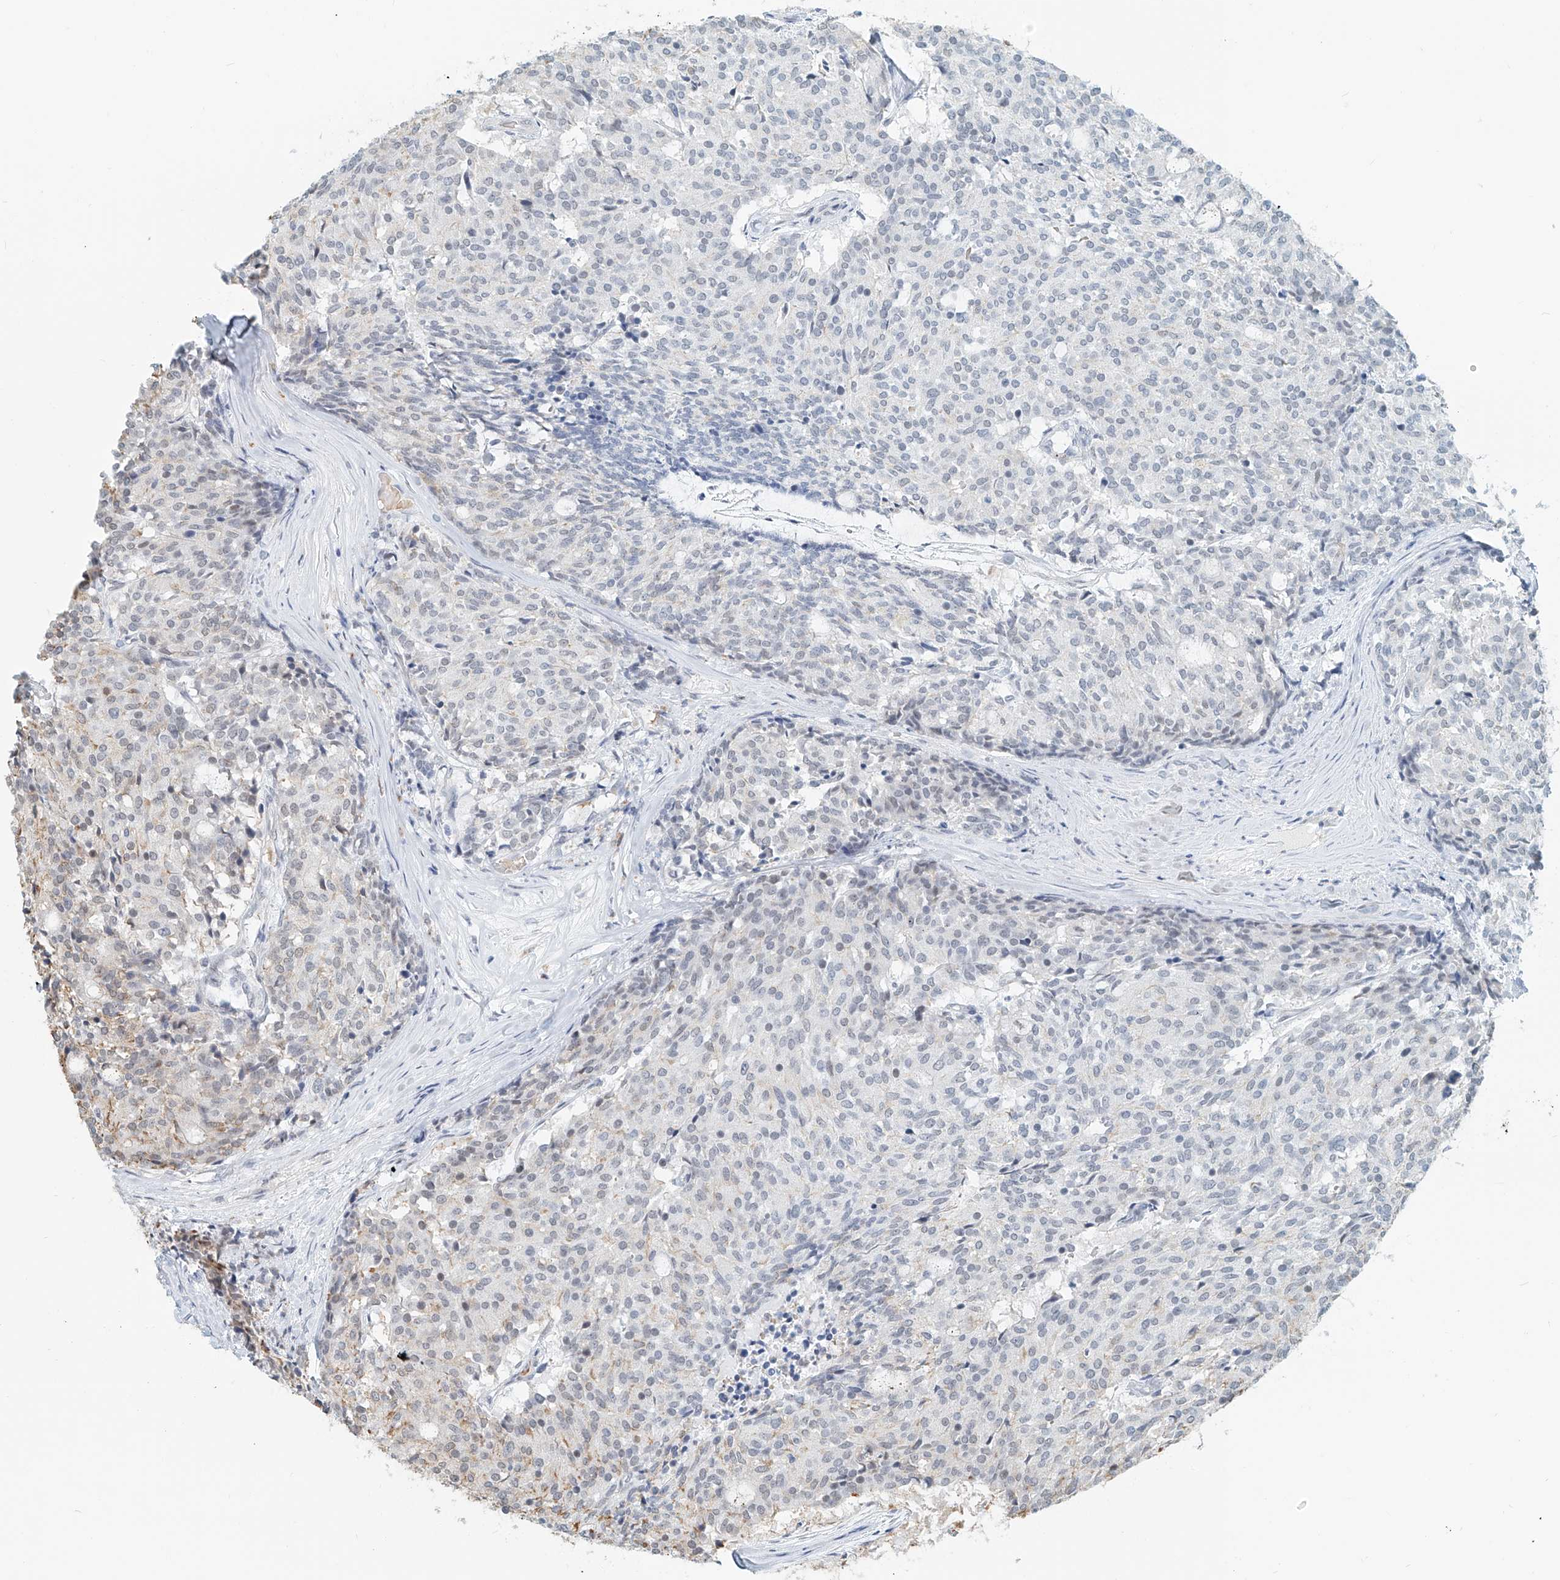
{"staining": {"intensity": "negative", "quantity": "none", "location": "none"}, "tissue": "carcinoid", "cell_type": "Tumor cells", "image_type": "cancer", "snomed": [{"axis": "morphology", "description": "Carcinoid, malignant, NOS"}, {"axis": "topography", "description": "Pancreas"}], "caption": "High magnification brightfield microscopy of carcinoid (malignant) stained with DAB (3,3'-diaminobenzidine) (brown) and counterstained with hematoxylin (blue): tumor cells show no significant positivity. (Stains: DAB immunohistochemistry (IHC) with hematoxylin counter stain, Microscopy: brightfield microscopy at high magnification).", "gene": "SASH1", "patient": {"sex": "female", "age": 54}}